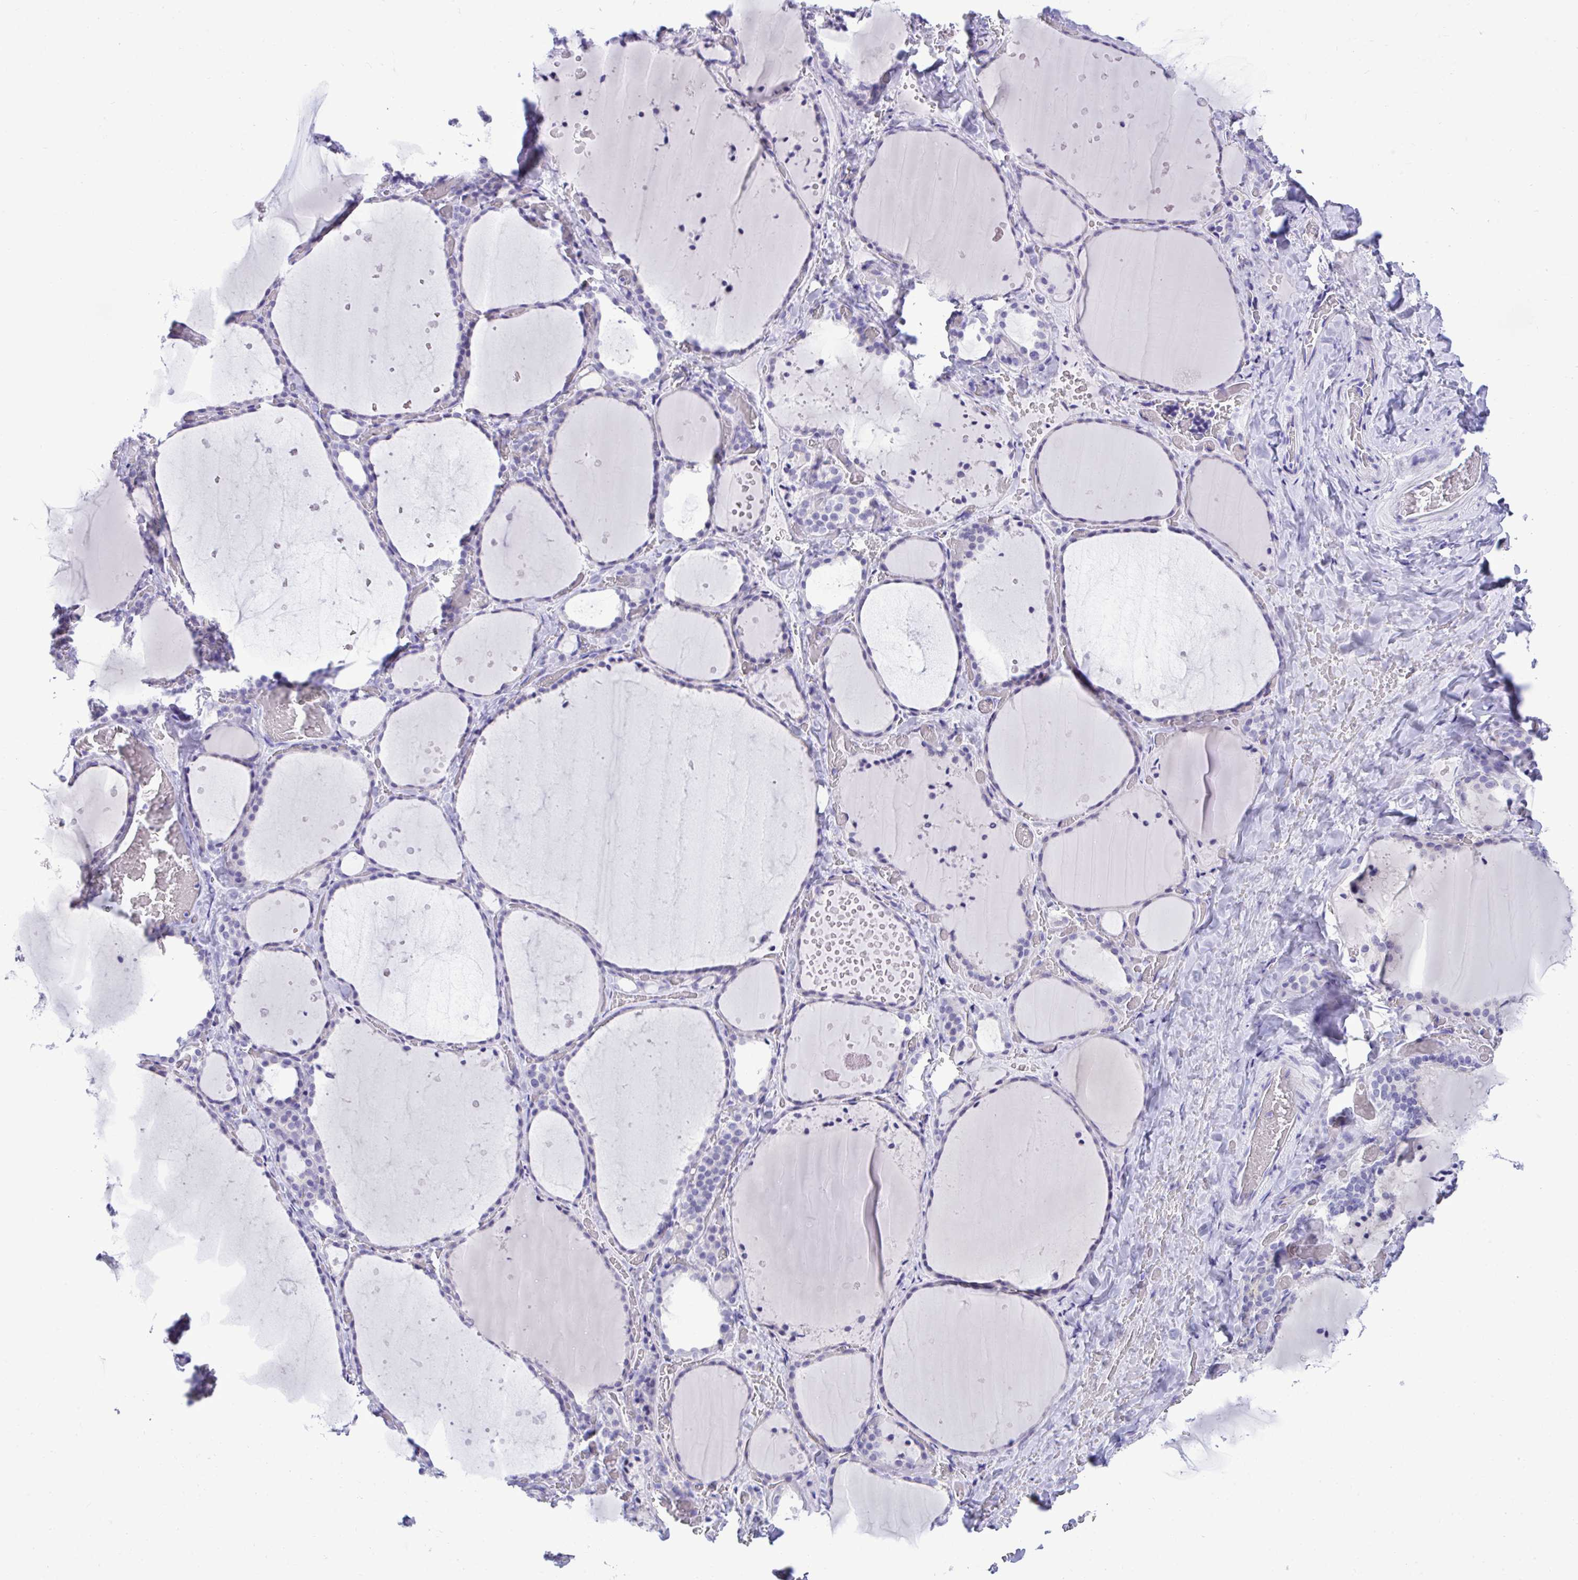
{"staining": {"intensity": "negative", "quantity": "none", "location": "none"}, "tissue": "thyroid gland", "cell_type": "Glandular cells", "image_type": "normal", "snomed": [{"axis": "morphology", "description": "Normal tissue, NOS"}, {"axis": "topography", "description": "Thyroid gland"}], "caption": "Immunohistochemical staining of normal human thyroid gland exhibits no significant positivity in glandular cells. (Brightfield microscopy of DAB (3,3'-diaminobenzidine) immunohistochemistry at high magnification).", "gene": "PGM2L1", "patient": {"sex": "female", "age": 36}}